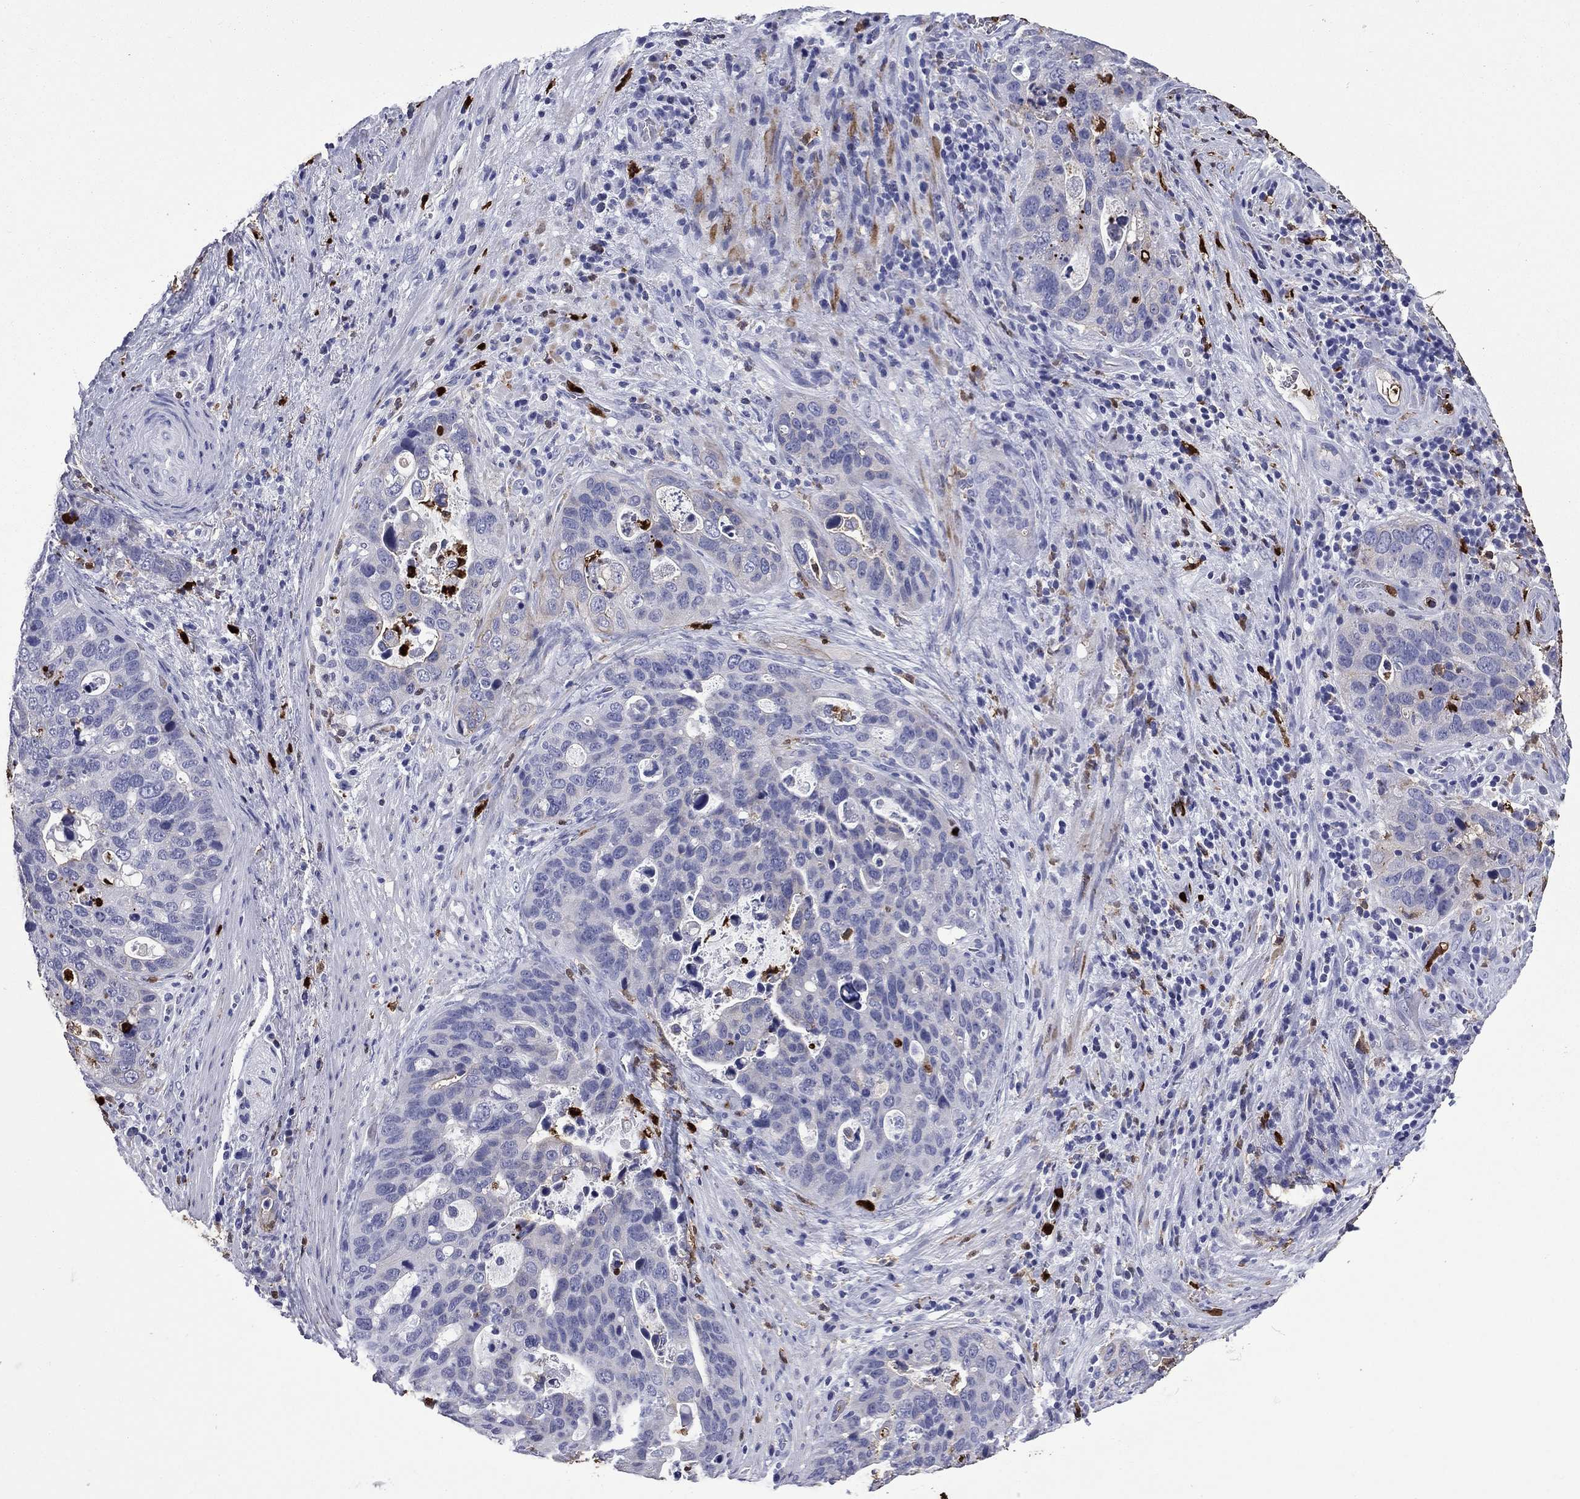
{"staining": {"intensity": "negative", "quantity": "none", "location": "none"}, "tissue": "stomach cancer", "cell_type": "Tumor cells", "image_type": "cancer", "snomed": [{"axis": "morphology", "description": "Adenocarcinoma, NOS"}, {"axis": "topography", "description": "Stomach"}], "caption": "There is no significant staining in tumor cells of stomach cancer.", "gene": "TRIM29", "patient": {"sex": "male", "age": 54}}